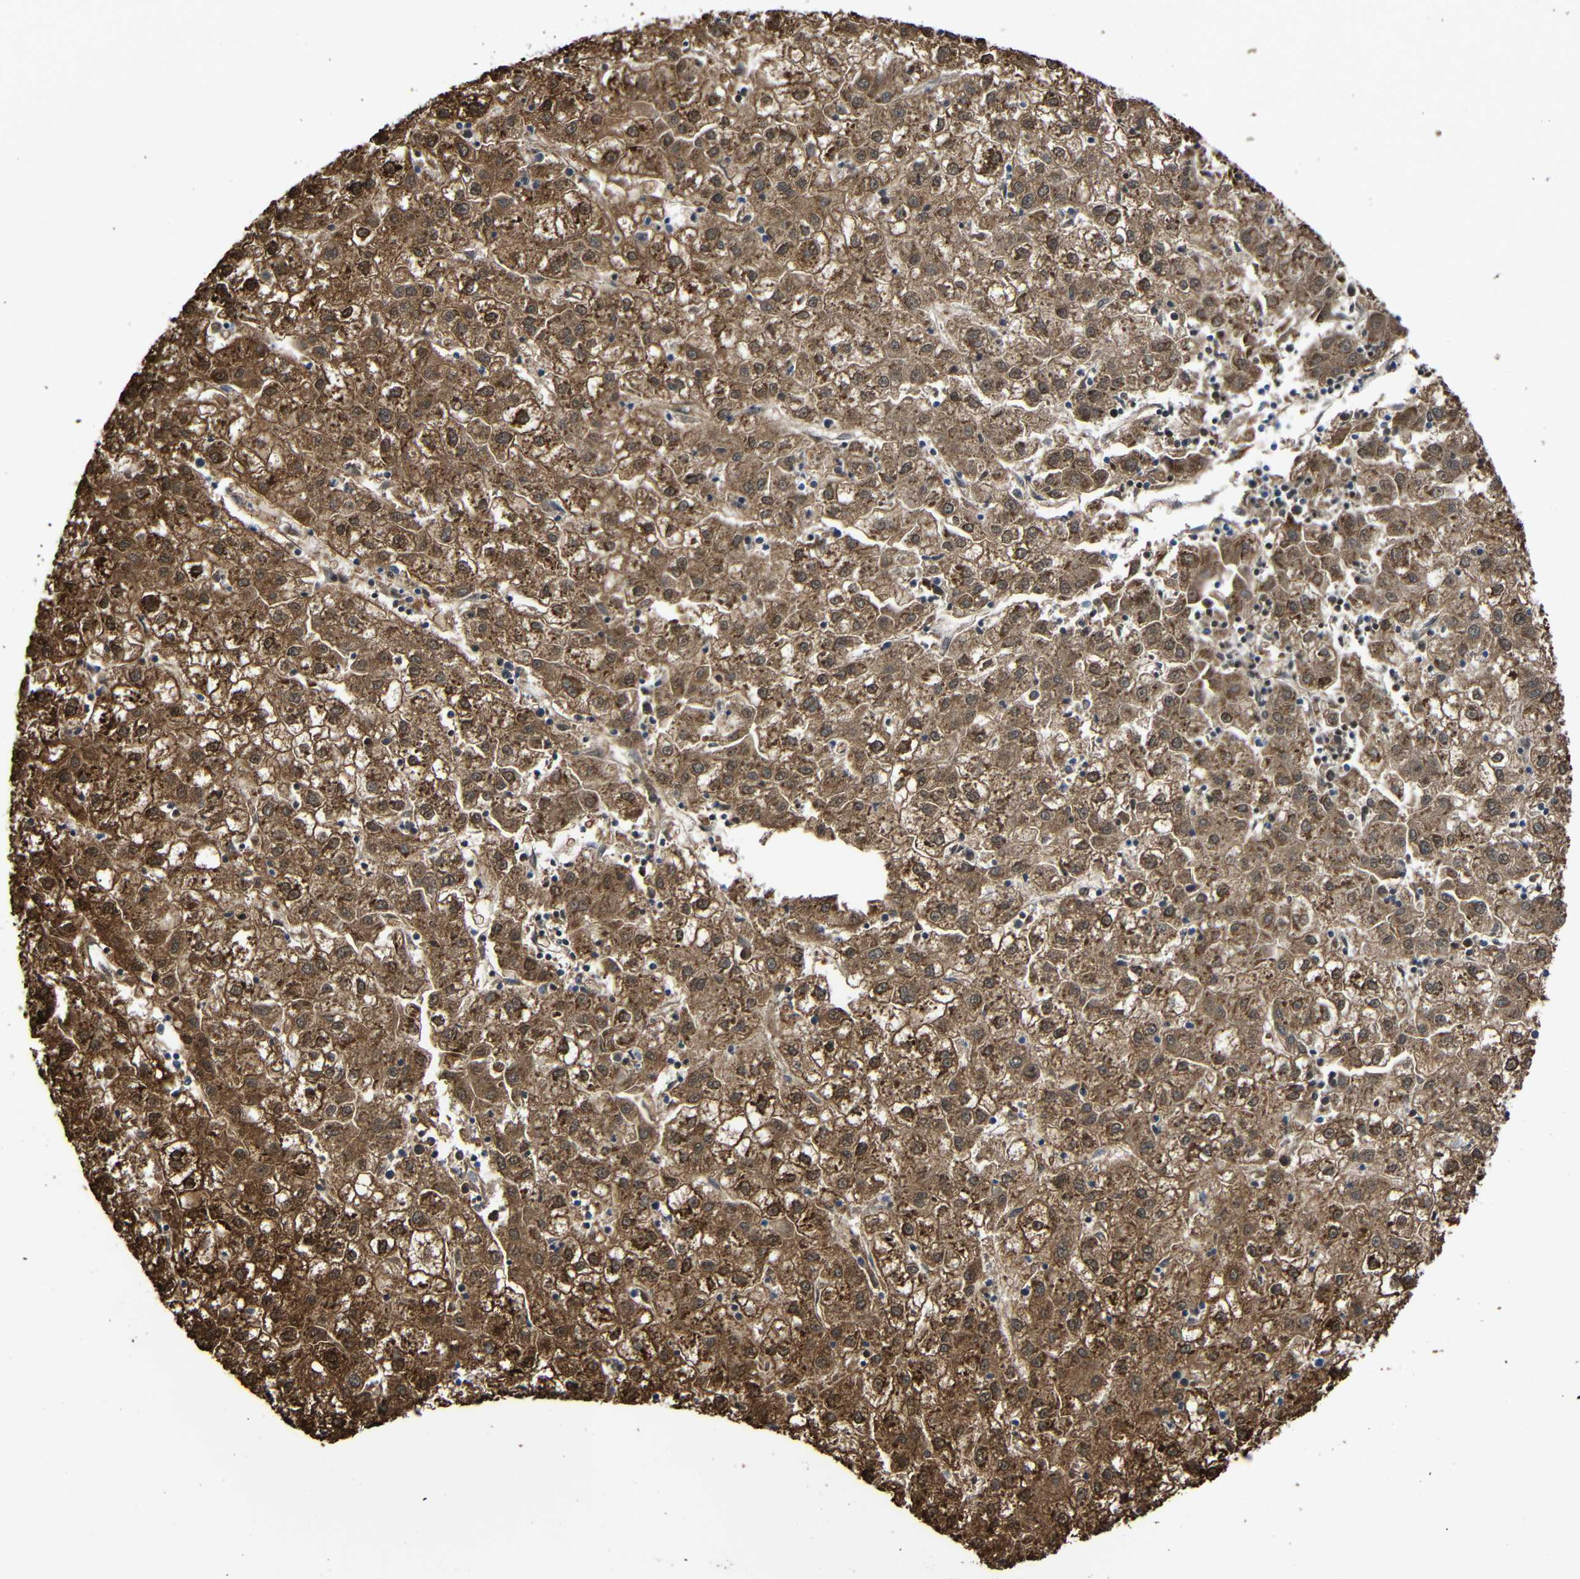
{"staining": {"intensity": "moderate", "quantity": ">75%", "location": "cytoplasmic/membranous,nuclear"}, "tissue": "liver cancer", "cell_type": "Tumor cells", "image_type": "cancer", "snomed": [{"axis": "morphology", "description": "Carcinoma, Hepatocellular, NOS"}, {"axis": "topography", "description": "Liver"}], "caption": "Hepatocellular carcinoma (liver) stained with DAB (3,3'-diaminobenzidine) immunohistochemistry (IHC) exhibits medium levels of moderate cytoplasmic/membranous and nuclear staining in about >75% of tumor cells.", "gene": "TMEM25", "patient": {"sex": "male", "age": 72}}